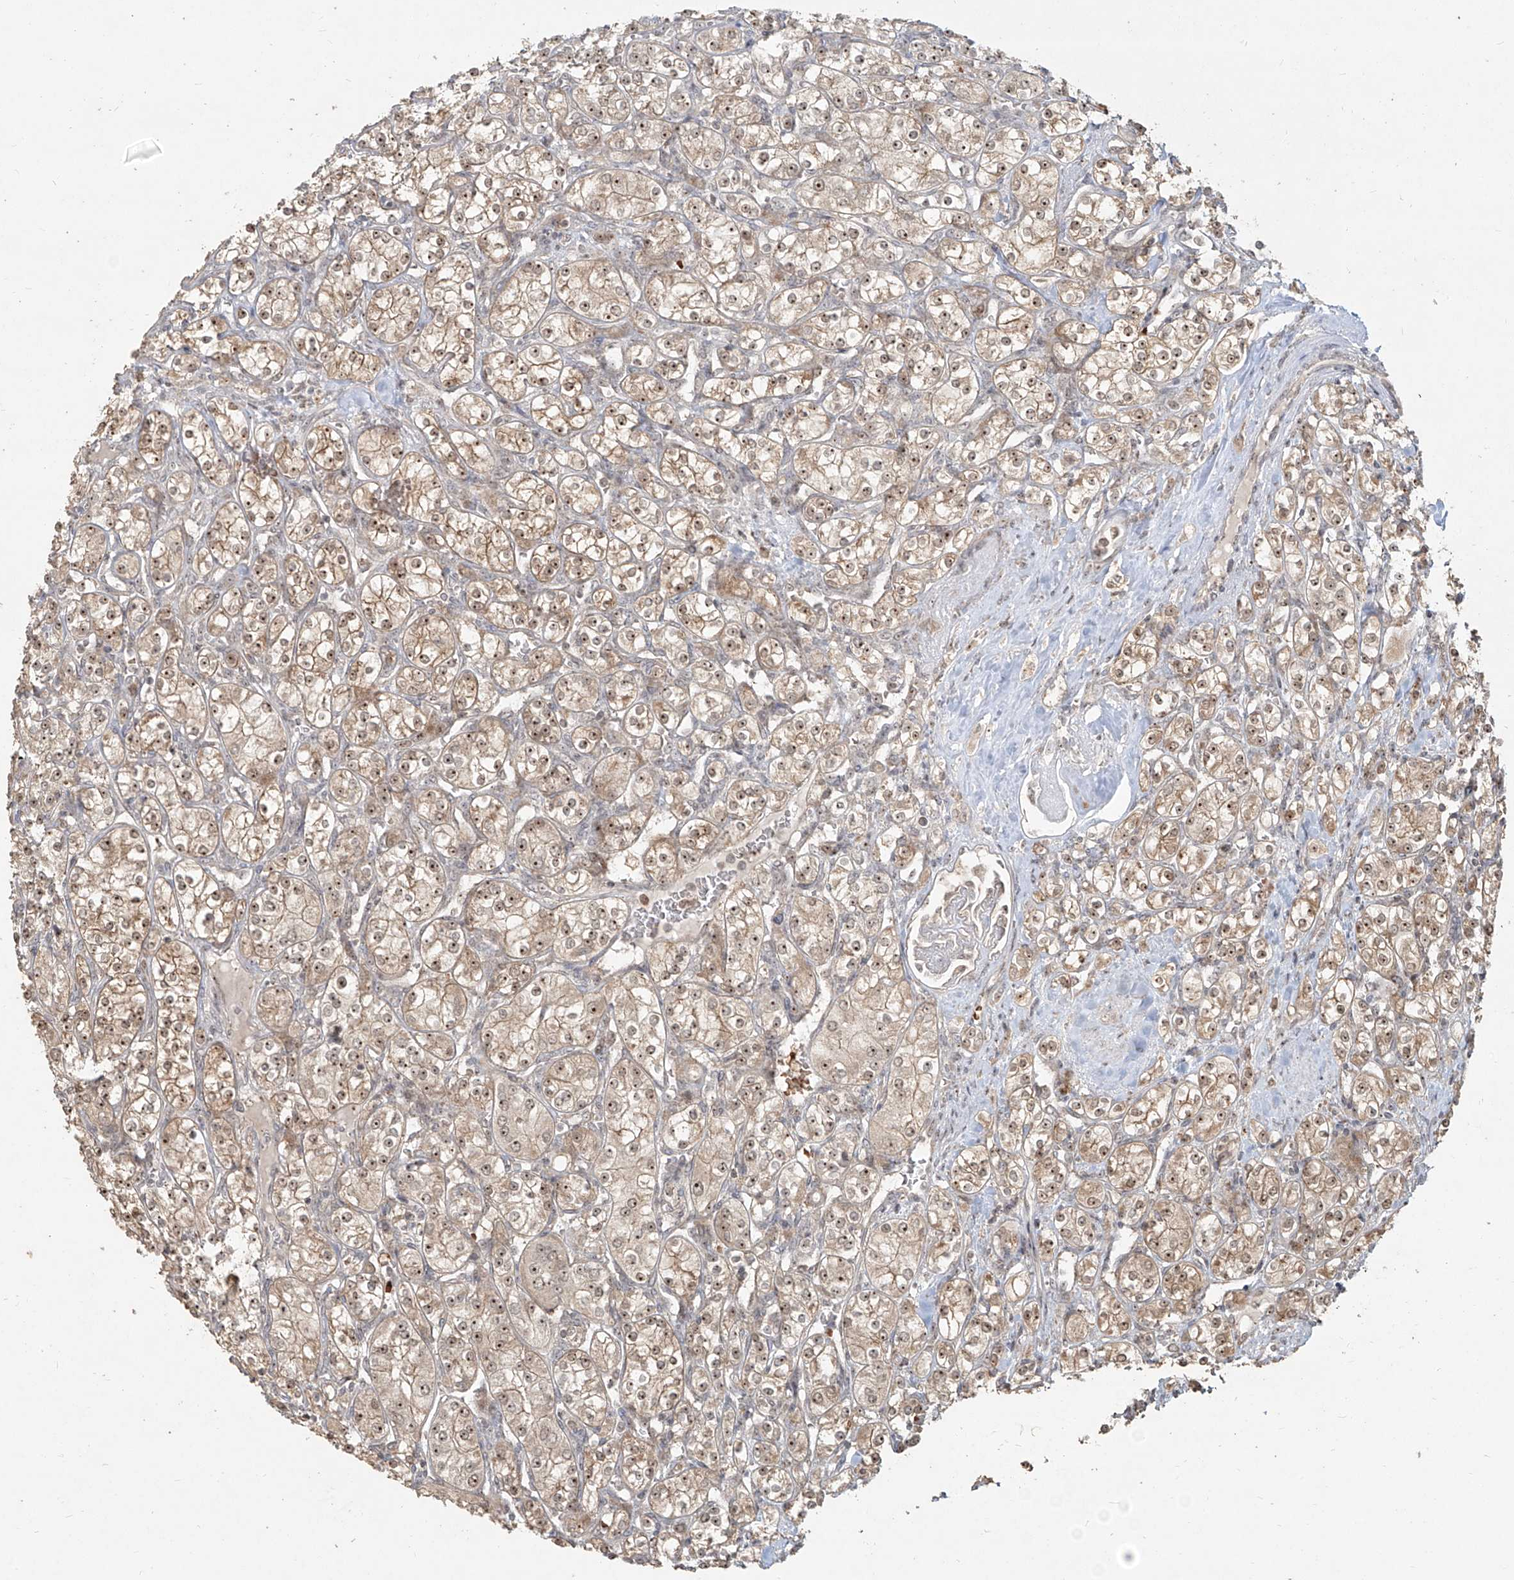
{"staining": {"intensity": "moderate", "quantity": ">75%", "location": "cytoplasmic/membranous,nuclear"}, "tissue": "renal cancer", "cell_type": "Tumor cells", "image_type": "cancer", "snomed": [{"axis": "morphology", "description": "Adenocarcinoma, NOS"}, {"axis": "topography", "description": "Kidney"}], "caption": "This is a photomicrograph of IHC staining of renal cancer, which shows moderate staining in the cytoplasmic/membranous and nuclear of tumor cells.", "gene": "BYSL", "patient": {"sex": "male", "age": 77}}